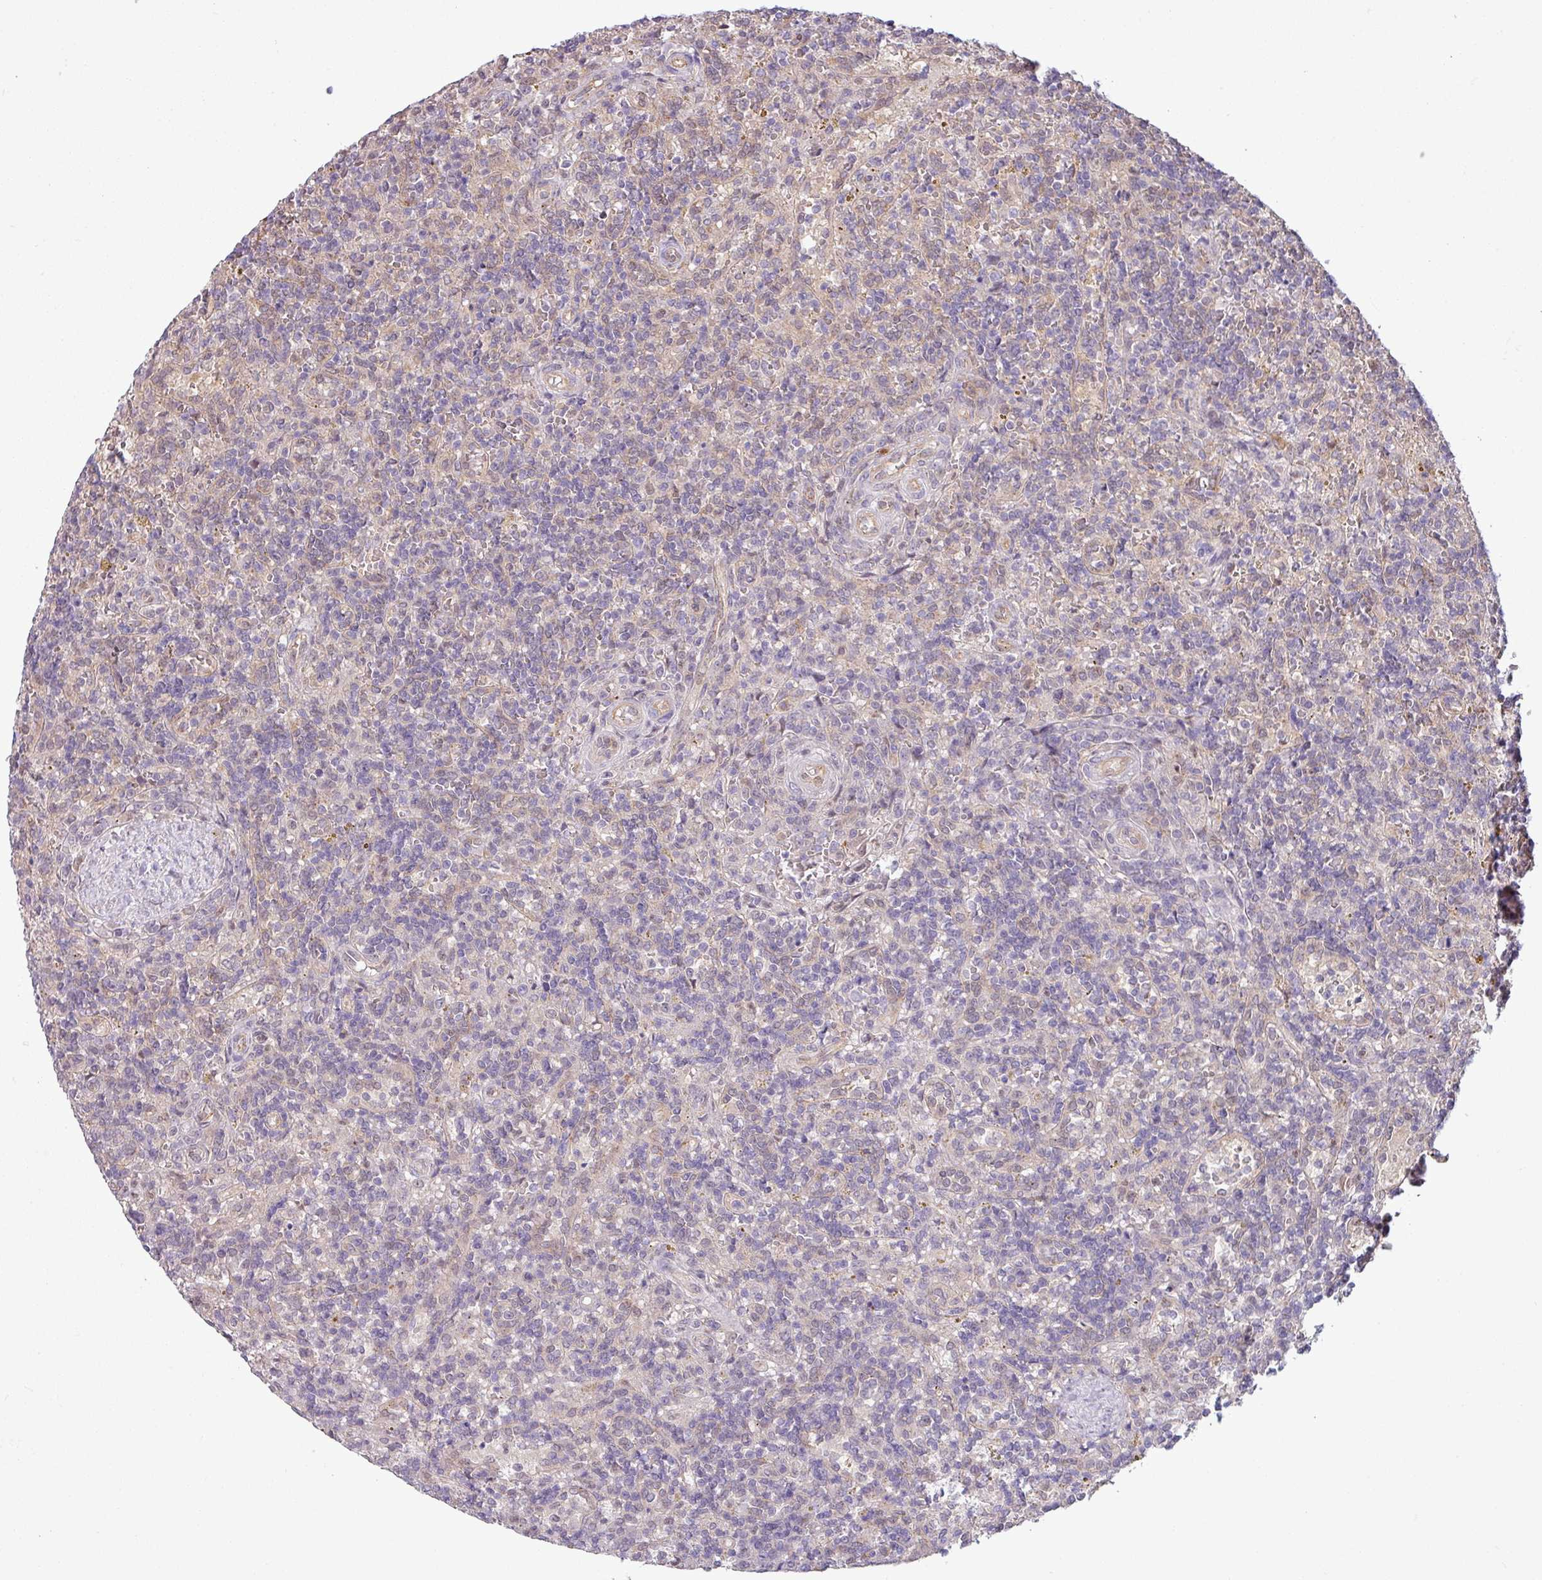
{"staining": {"intensity": "negative", "quantity": "none", "location": "none"}, "tissue": "lymphoma", "cell_type": "Tumor cells", "image_type": "cancer", "snomed": [{"axis": "morphology", "description": "Malignant lymphoma, non-Hodgkin's type, Low grade"}, {"axis": "topography", "description": "Spleen"}], "caption": "Tumor cells are negative for brown protein staining in lymphoma.", "gene": "CCDC144A", "patient": {"sex": "male", "age": 67}}